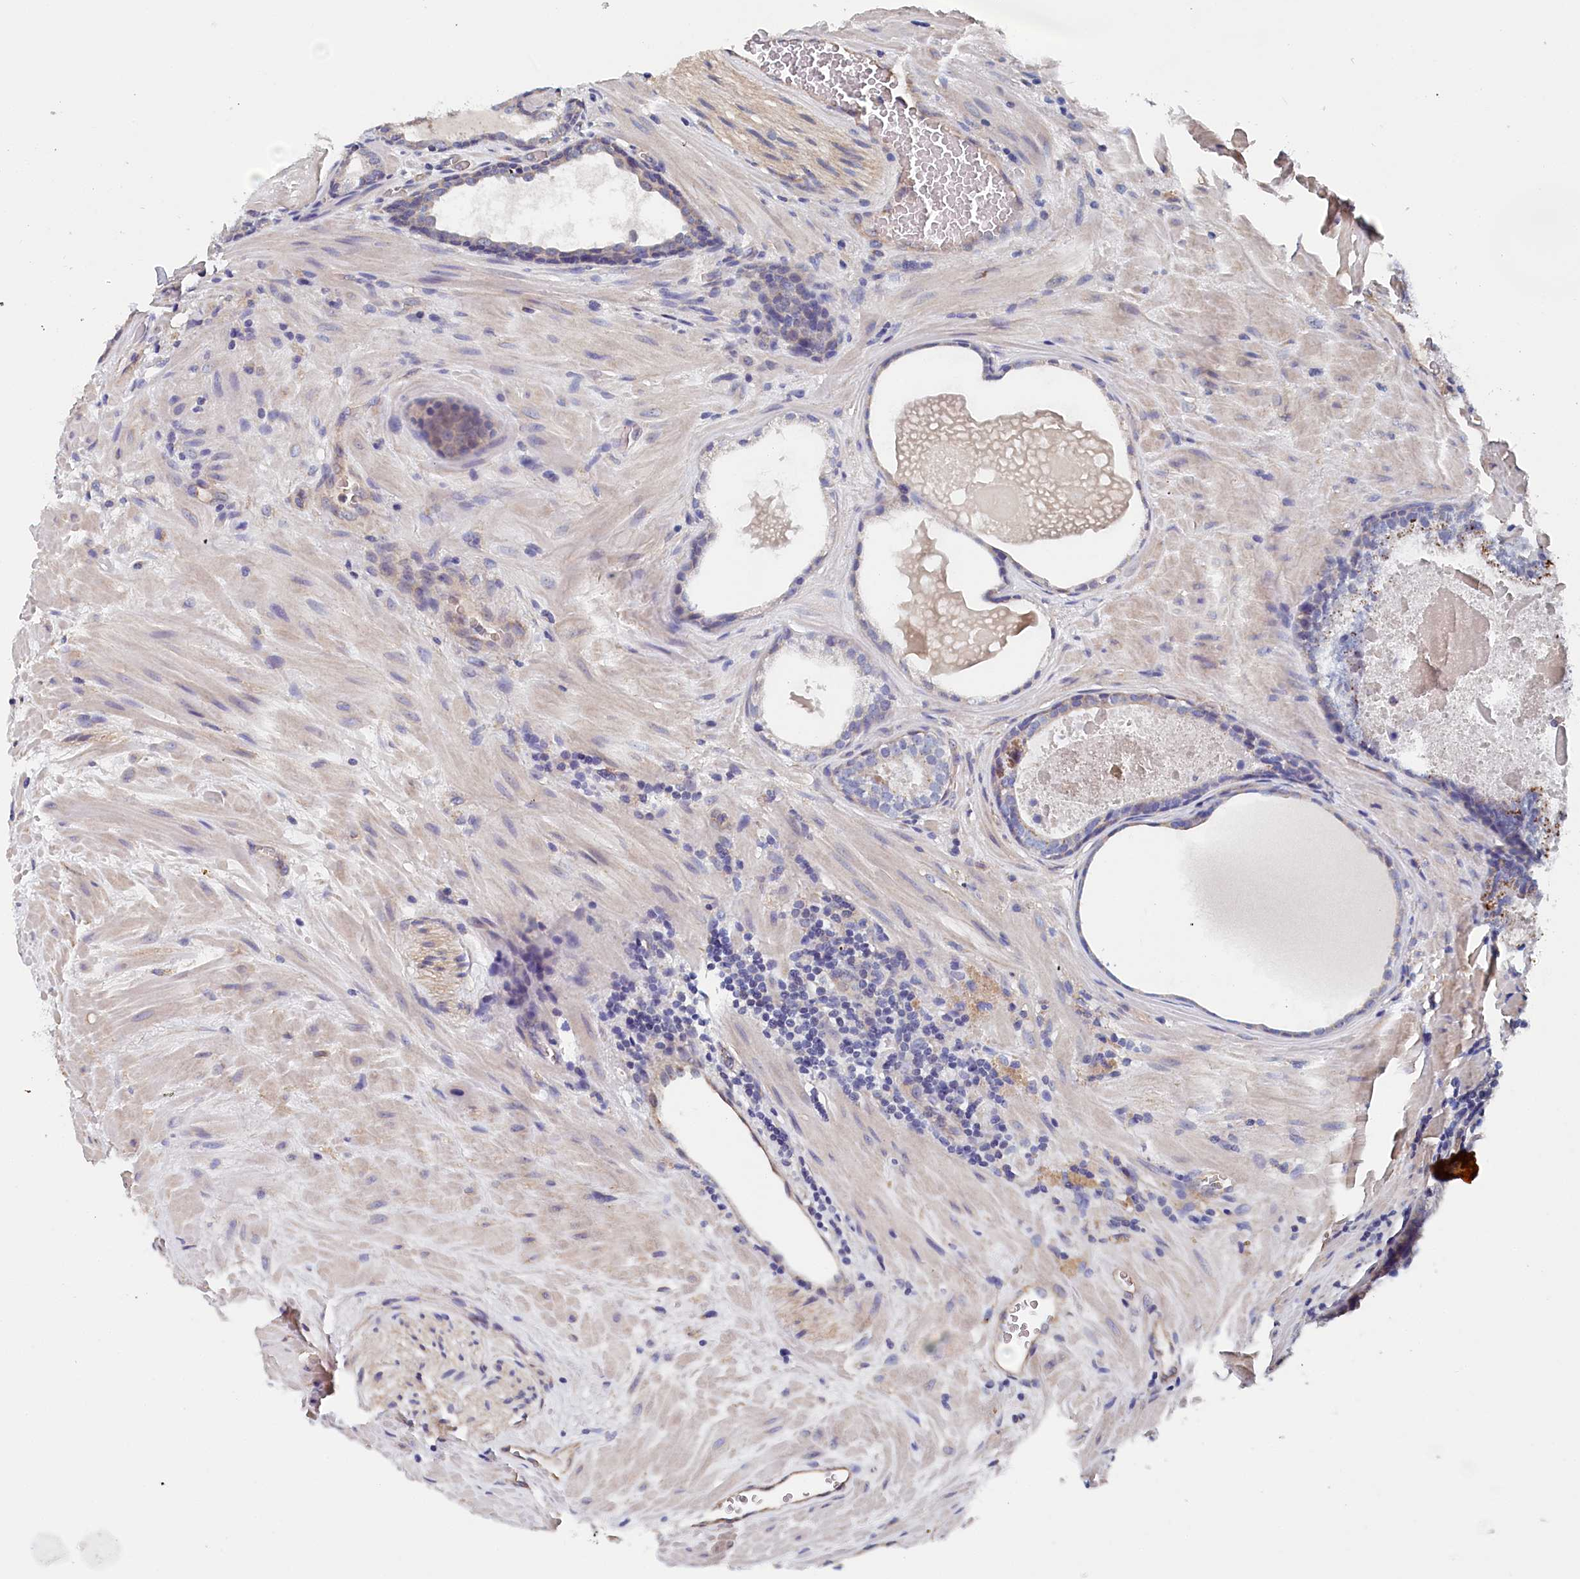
{"staining": {"intensity": "negative", "quantity": "none", "location": "none"}, "tissue": "prostate cancer", "cell_type": "Tumor cells", "image_type": "cancer", "snomed": [{"axis": "morphology", "description": "Adenocarcinoma, Low grade"}, {"axis": "topography", "description": "Prostate"}], "caption": "Tumor cells show no significant protein expression in prostate cancer (low-grade adenocarcinoma). The staining is performed using DAB (3,3'-diaminobenzidine) brown chromogen with nuclei counter-stained in using hematoxylin.", "gene": "BHMT", "patient": {"sex": "male", "age": 69}}